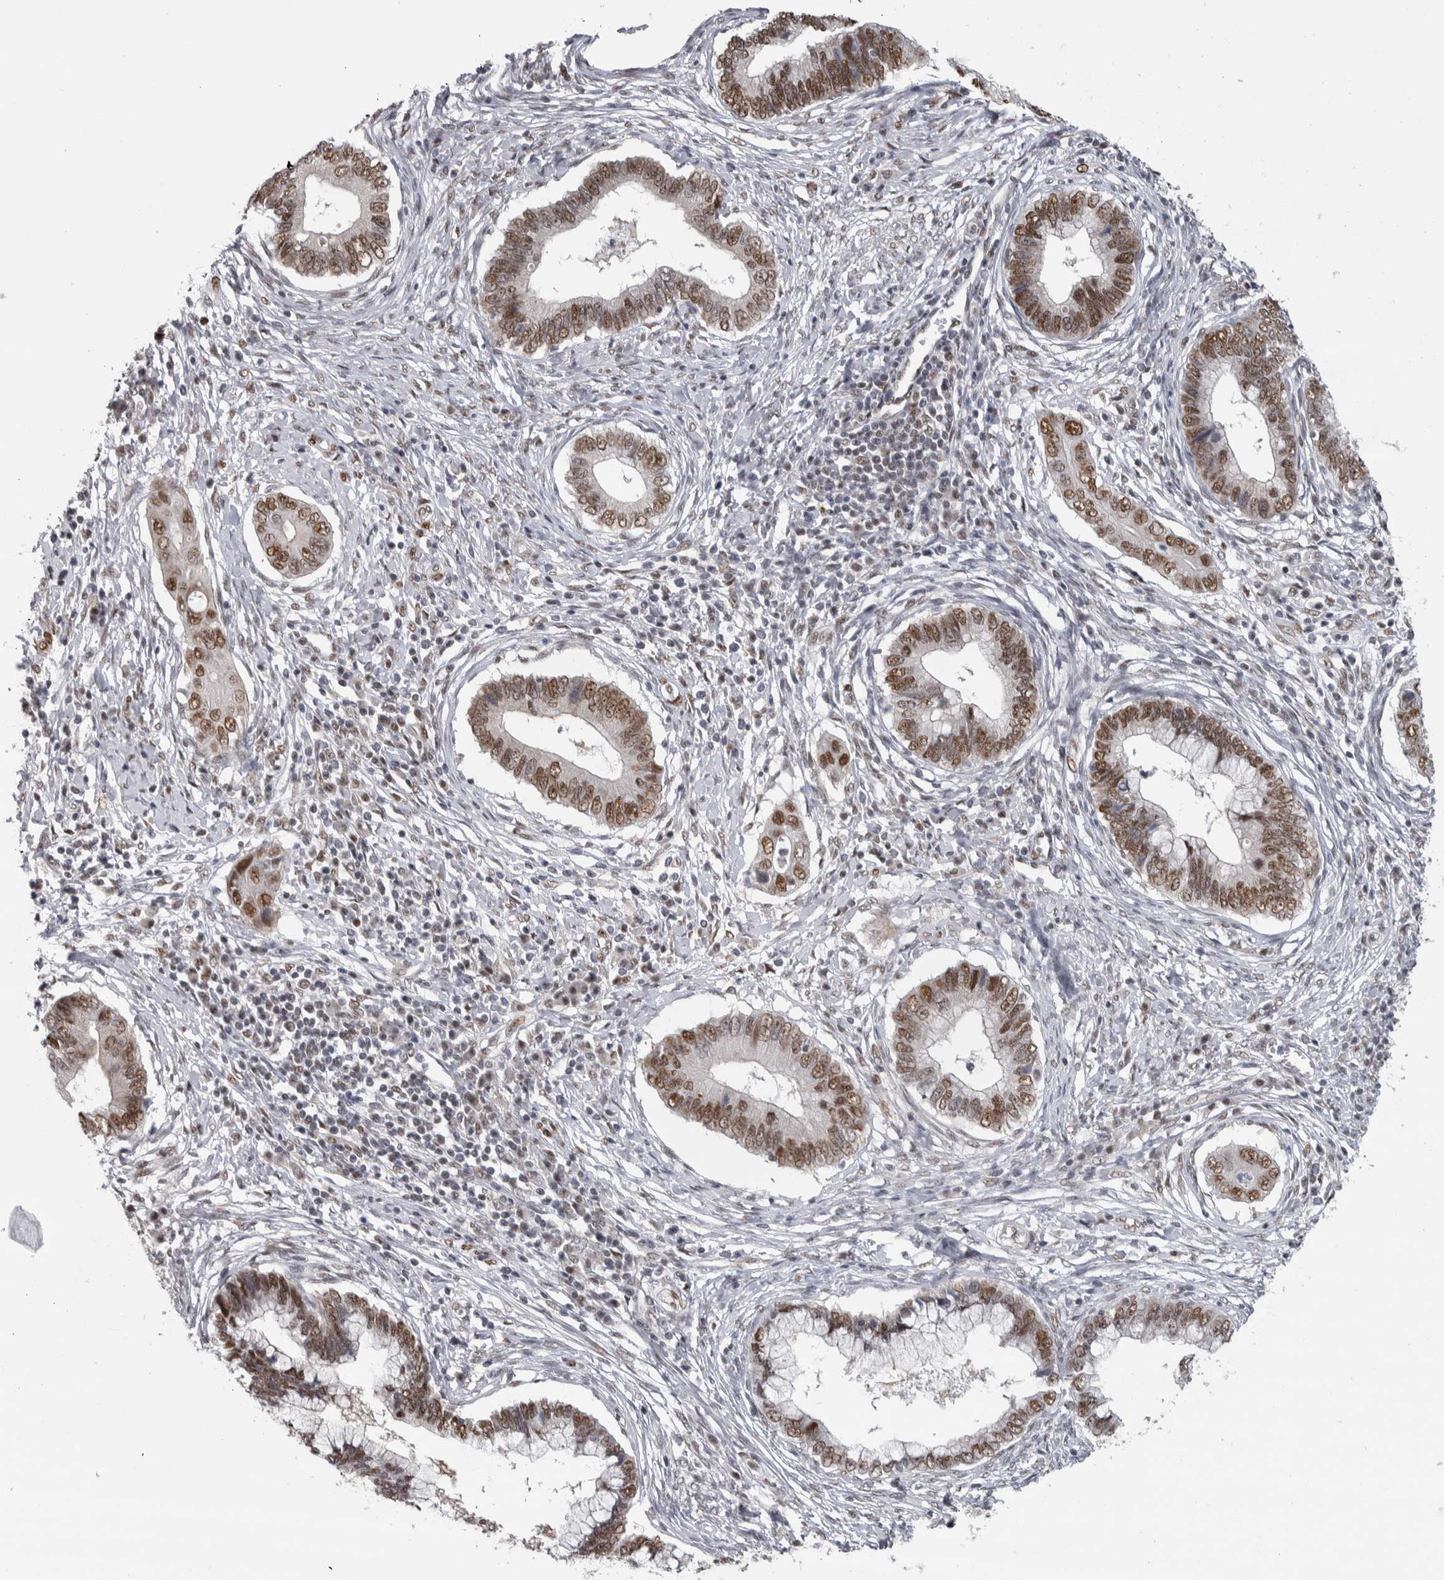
{"staining": {"intensity": "moderate", "quantity": ">75%", "location": "nuclear"}, "tissue": "cervical cancer", "cell_type": "Tumor cells", "image_type": "cancer", "snomed": [{"axis": "morphology", "description": "Adenocarcinoma, NOS"}, {"axis": "topography", "description": "Cervix"}], "caption": "A histopathology image of cervical adenocarcinoma stained for a protein exhibits moderate nuclear brown staining in tumor cells.", "gene": "HEXIM2", "patient": {"sex": "female", "age": 44}}